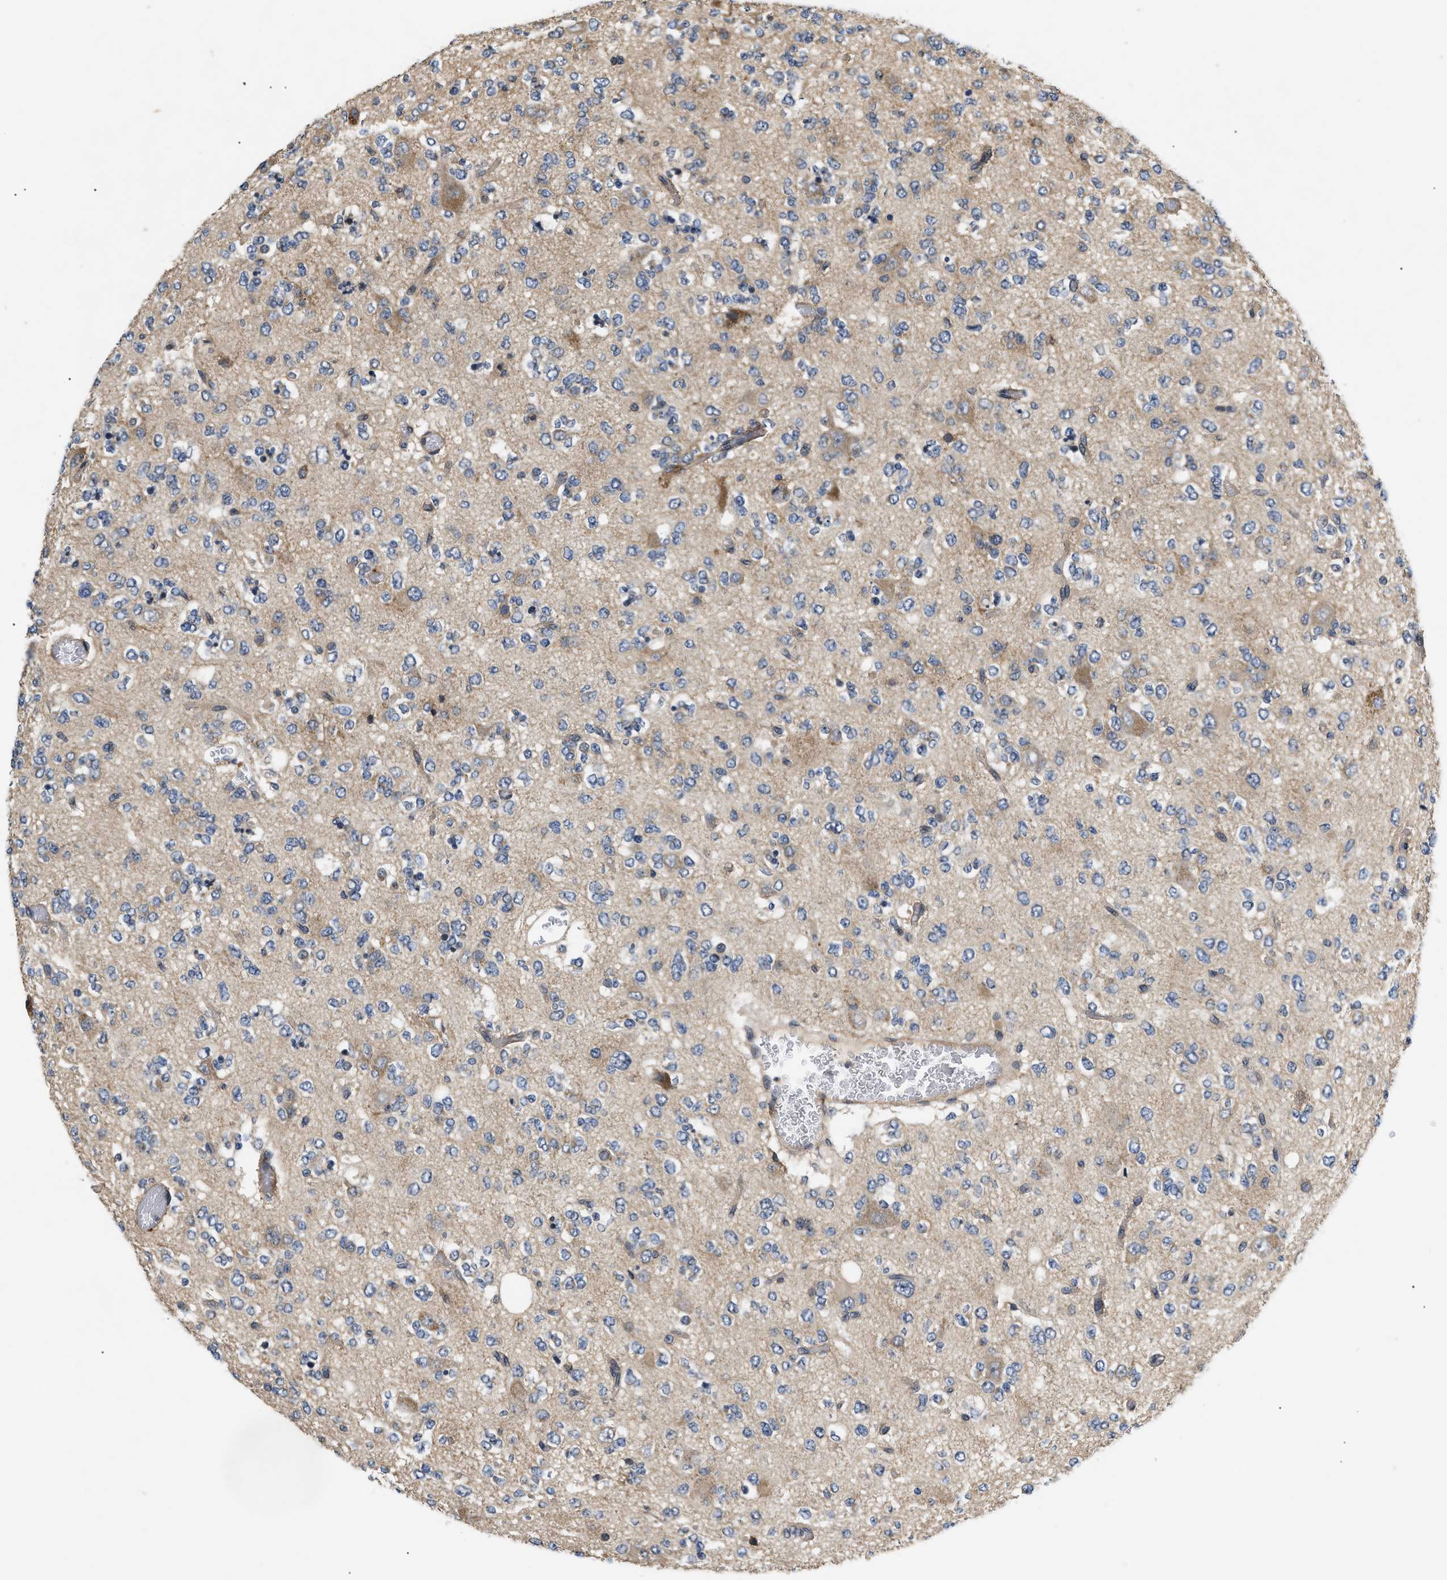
{"staining": {"intensity": "moderate", "quantity": "<25%", "location": "cytoplasmic/membranous"}, "tissue": "glioma", "cell_type": "Tumor cells", "image_type": "cancer", "snomed": [{"axis": "morphology", "description": "Glioma, malignant, Low grade"}, {"axis": "topography", "description": "Brain"}], "caption": "Malignant glioma (low-grade) stained with a protein marker exhibits moderate staining in tumor cells.", "gene": "HMGCR", "patient": {"sex": "male", "age": 38}}